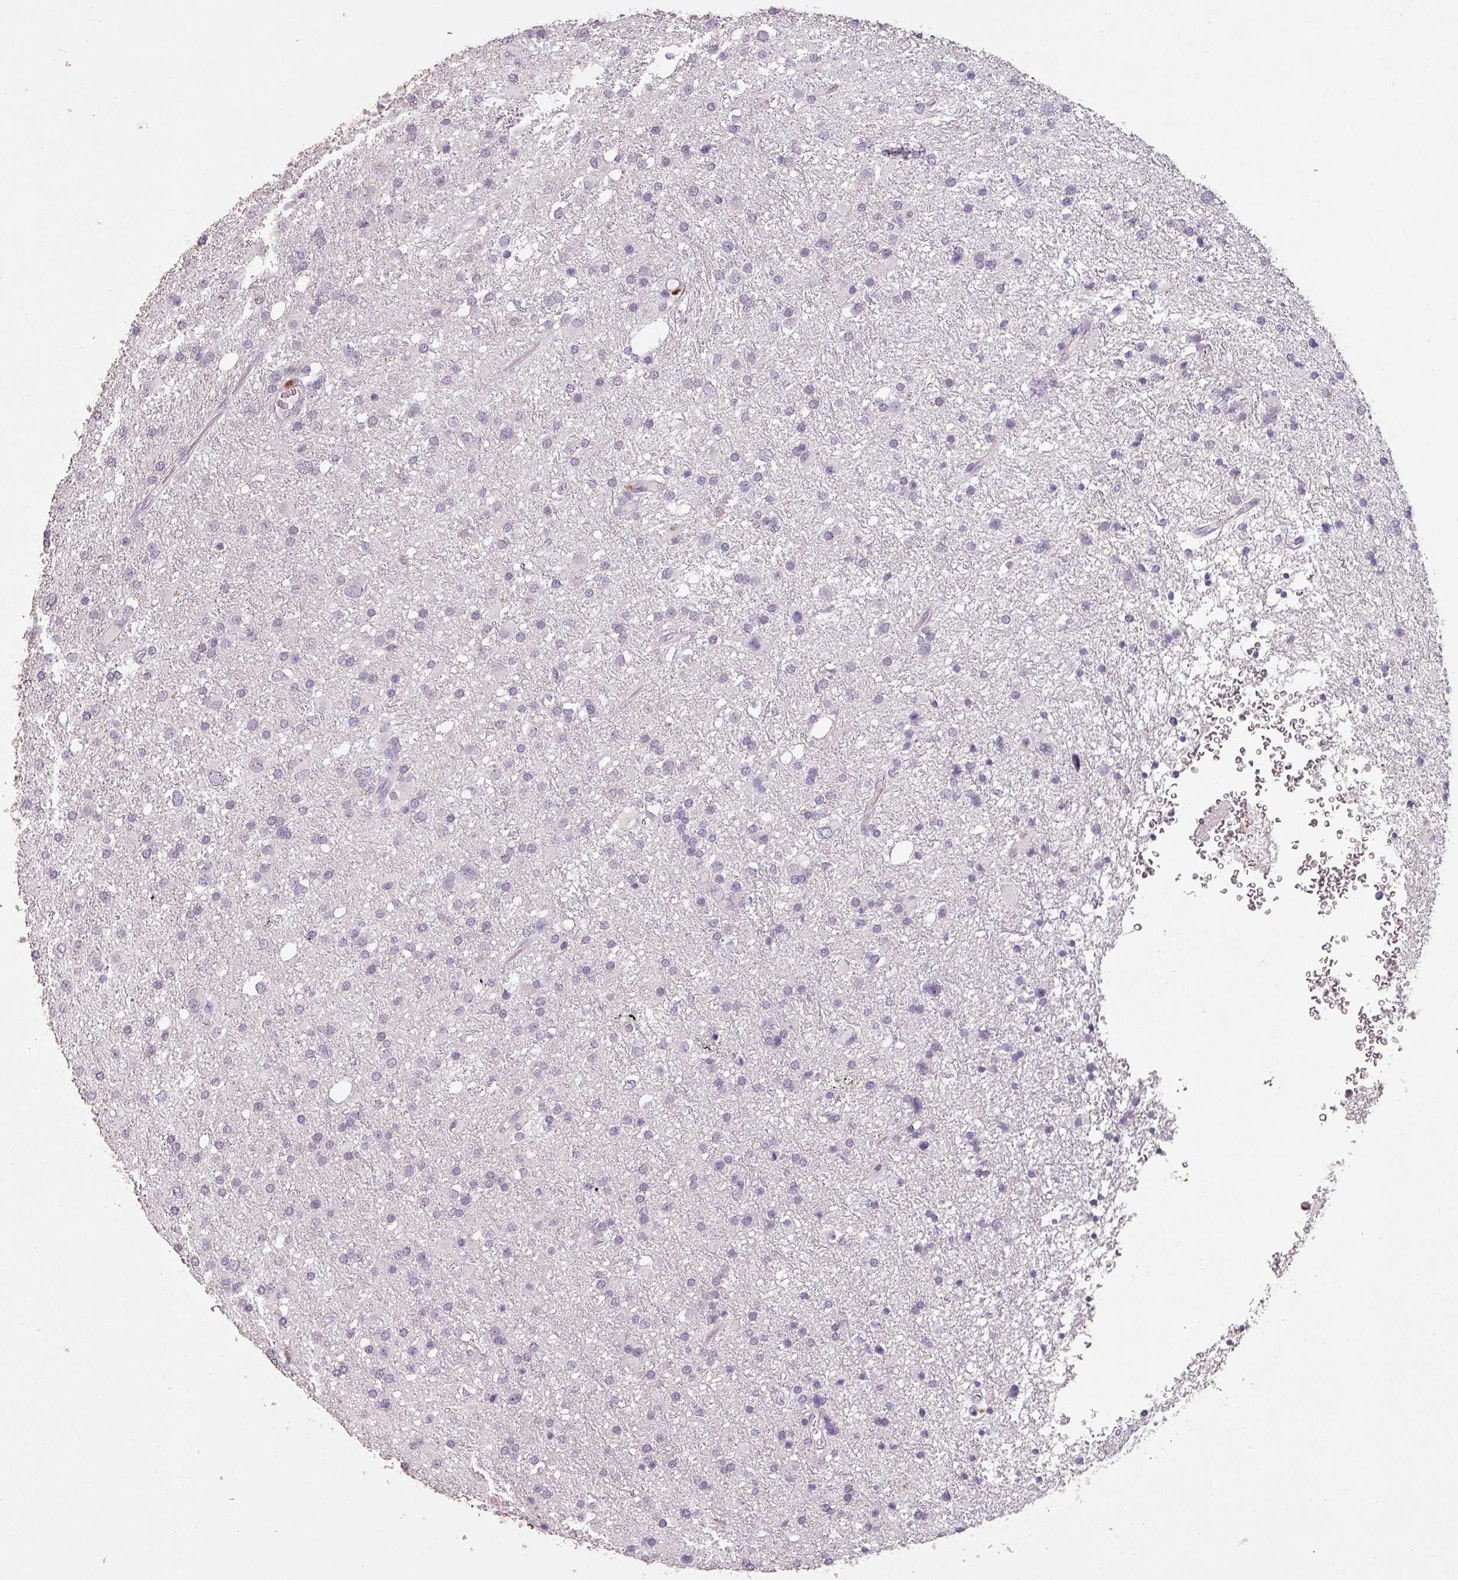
{"staining": {"intensity": "negative", "quantity": "none", "location": "none"}, "tissue": "glioma", "cell_type": "Tumor cells", "image_type": "cancer", "snomed": [{"axis": "morphology", "description": "Glioma, malignant, Low grade"}, {"axis": "topography", "description": "Brain"}], "caption": "The image demonstrates no significant staining in tumor cells of malignant glioma (low-grade).", "gene": "LYPLA1", "patient": {"sex": "female", "age": 32}}